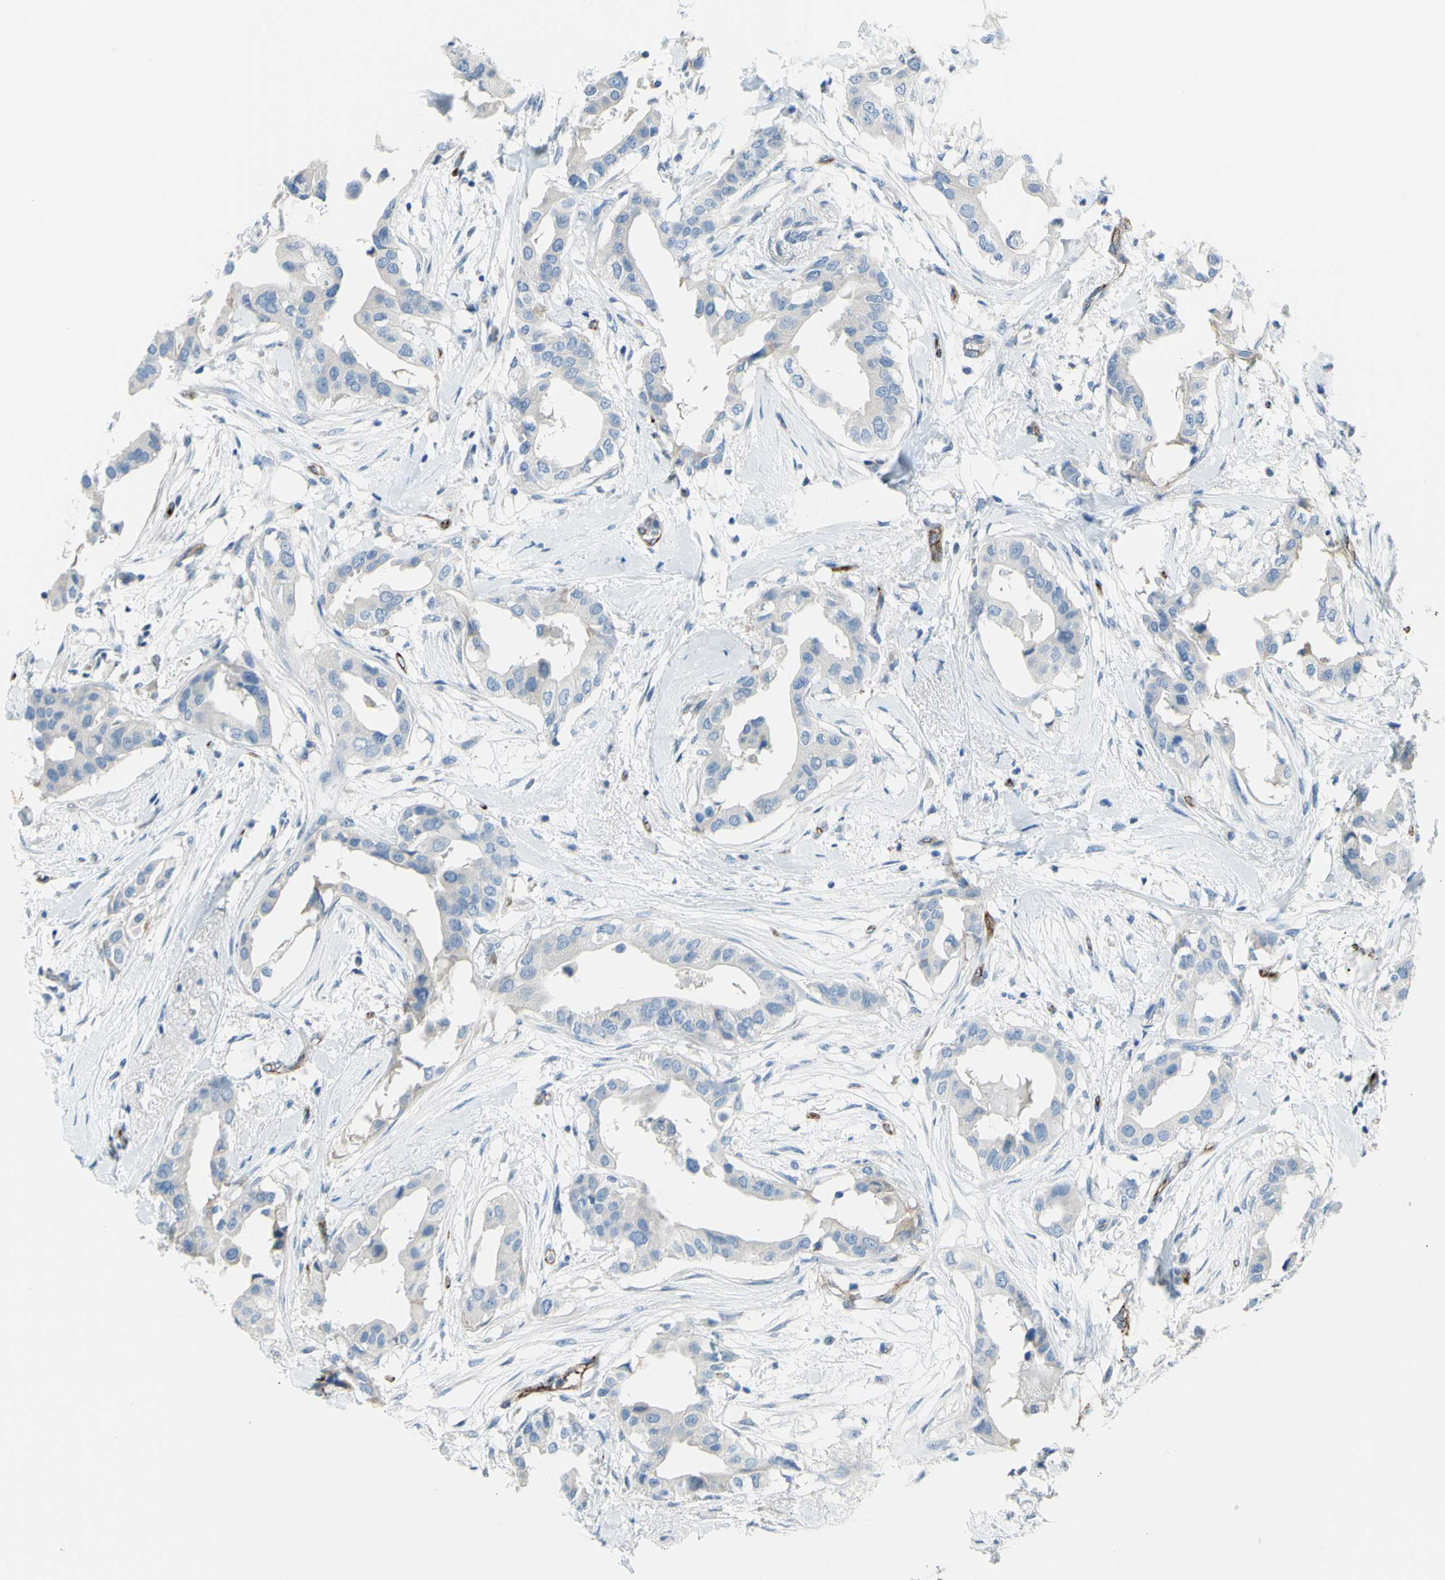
{"staining": {"intensity": "negative", "quantity": "none", "location": "none"}, "tissue": "breast cancer", "cell_type": "Tumor cells", "image_type": "cancer", "snomed": [{"axis": "morphology", "description": "Duct carcinoma"}, {"axis": "topography", "description": "Breast"}], "caption": "This is an immunohistochemistry (IHC) micrograph of breast intraductal carcinoma. There is no positivity in tumor cells.", "gene": "PRRG2", "patient": {"sex": "female", "age": 40}}